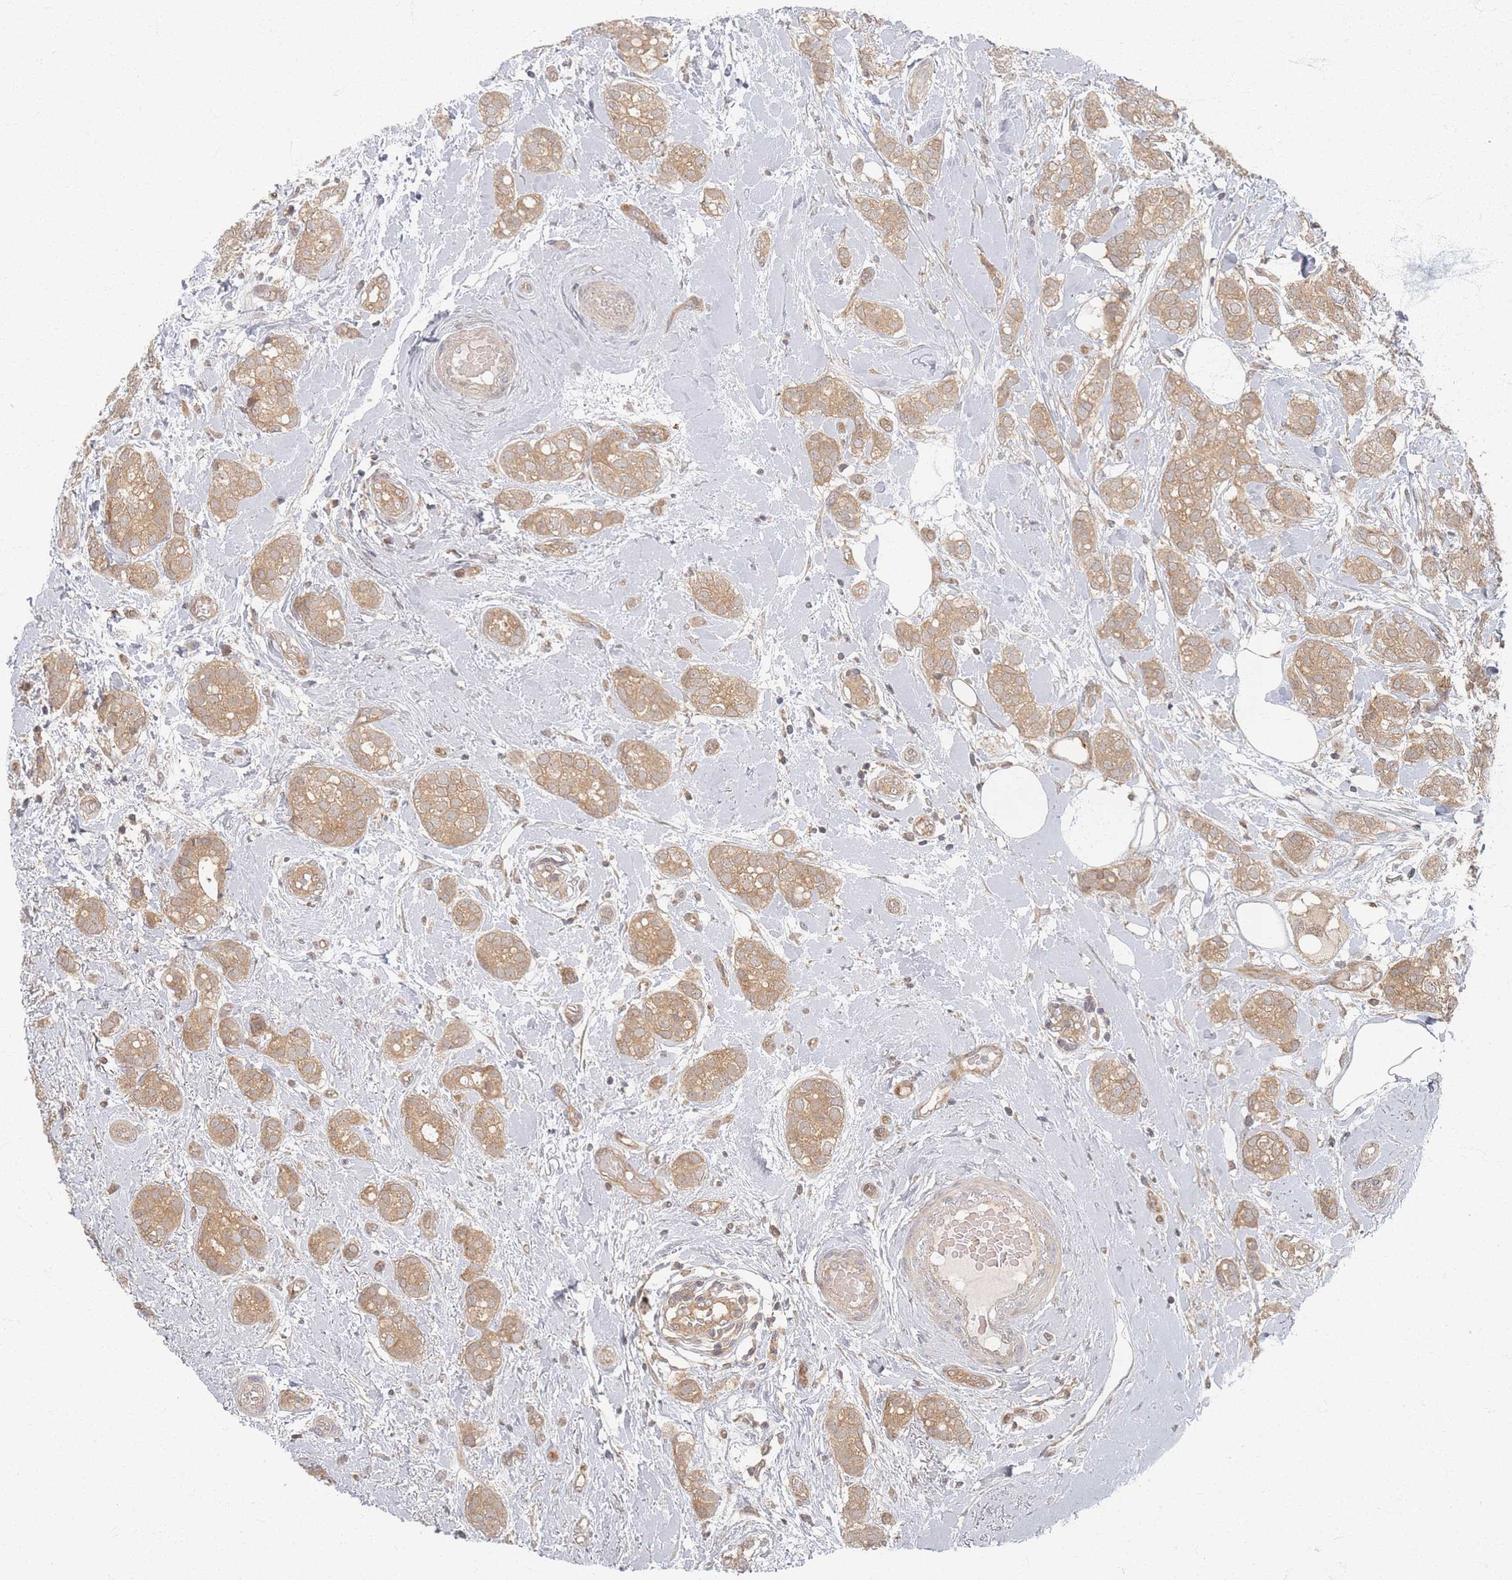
{"staining": {"intensity": "moderate", "quantity": ">75%", "location": "cytoplasmic/membranous"}, "tissue": "breast cancer", "cell_type": "Tumor cells", "image_type": "cancer", "snomed": [{"axis": "morphology", "description": "Duct carcinoma"}, {"axis": "topography", "description": "Breast"}], "caption": "Human breast infiltrating ductal carcinoma stained with a protein marker exhibits moderate staining in tumor cells.", "gene": "PSMD9", "patient": {"sex": "female", "age": 73}}